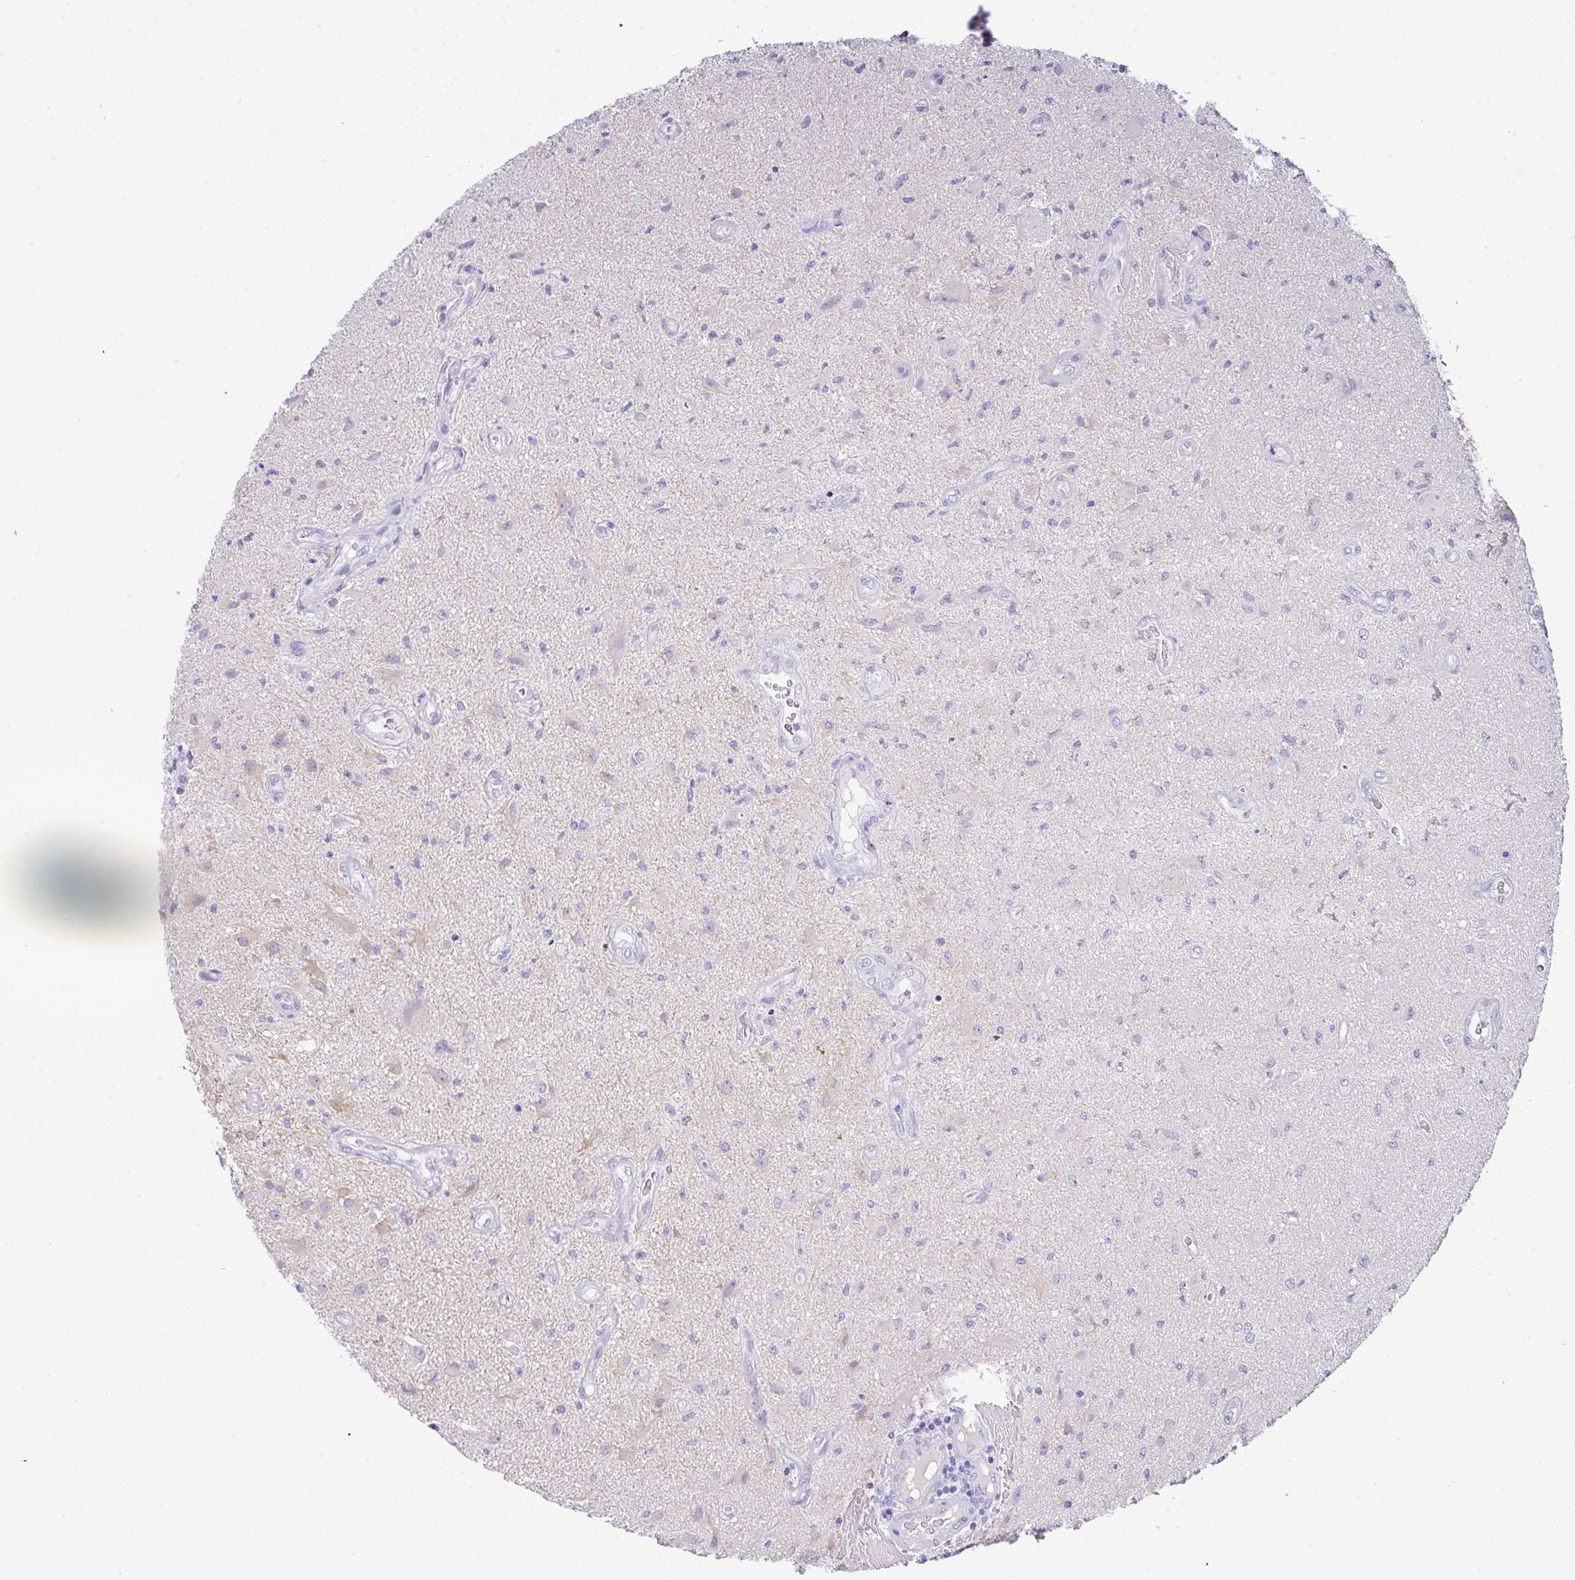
{"staining": {"intensity": "negative", "quantity": "none", "location": "none"}, "tissue": "glioma", "cell_type": "Tumor cells", "image_type": "cancer", "snomed": [{"axis": "morphology", "description": "Glioma, malignant, High grade"}, {"axis": "topography", "description": "Brain"}], "caption": "Immunohistochemistry (IHC) histopathology image of neoplastic tissue: malignant glioma (high-grade) stained with DAB (3,3'-diaminobenzidine) shows no significant protein positivity in tumor cells.", "gene": "SERPINE3", "patient": {"sex": "male", "age": 67}}